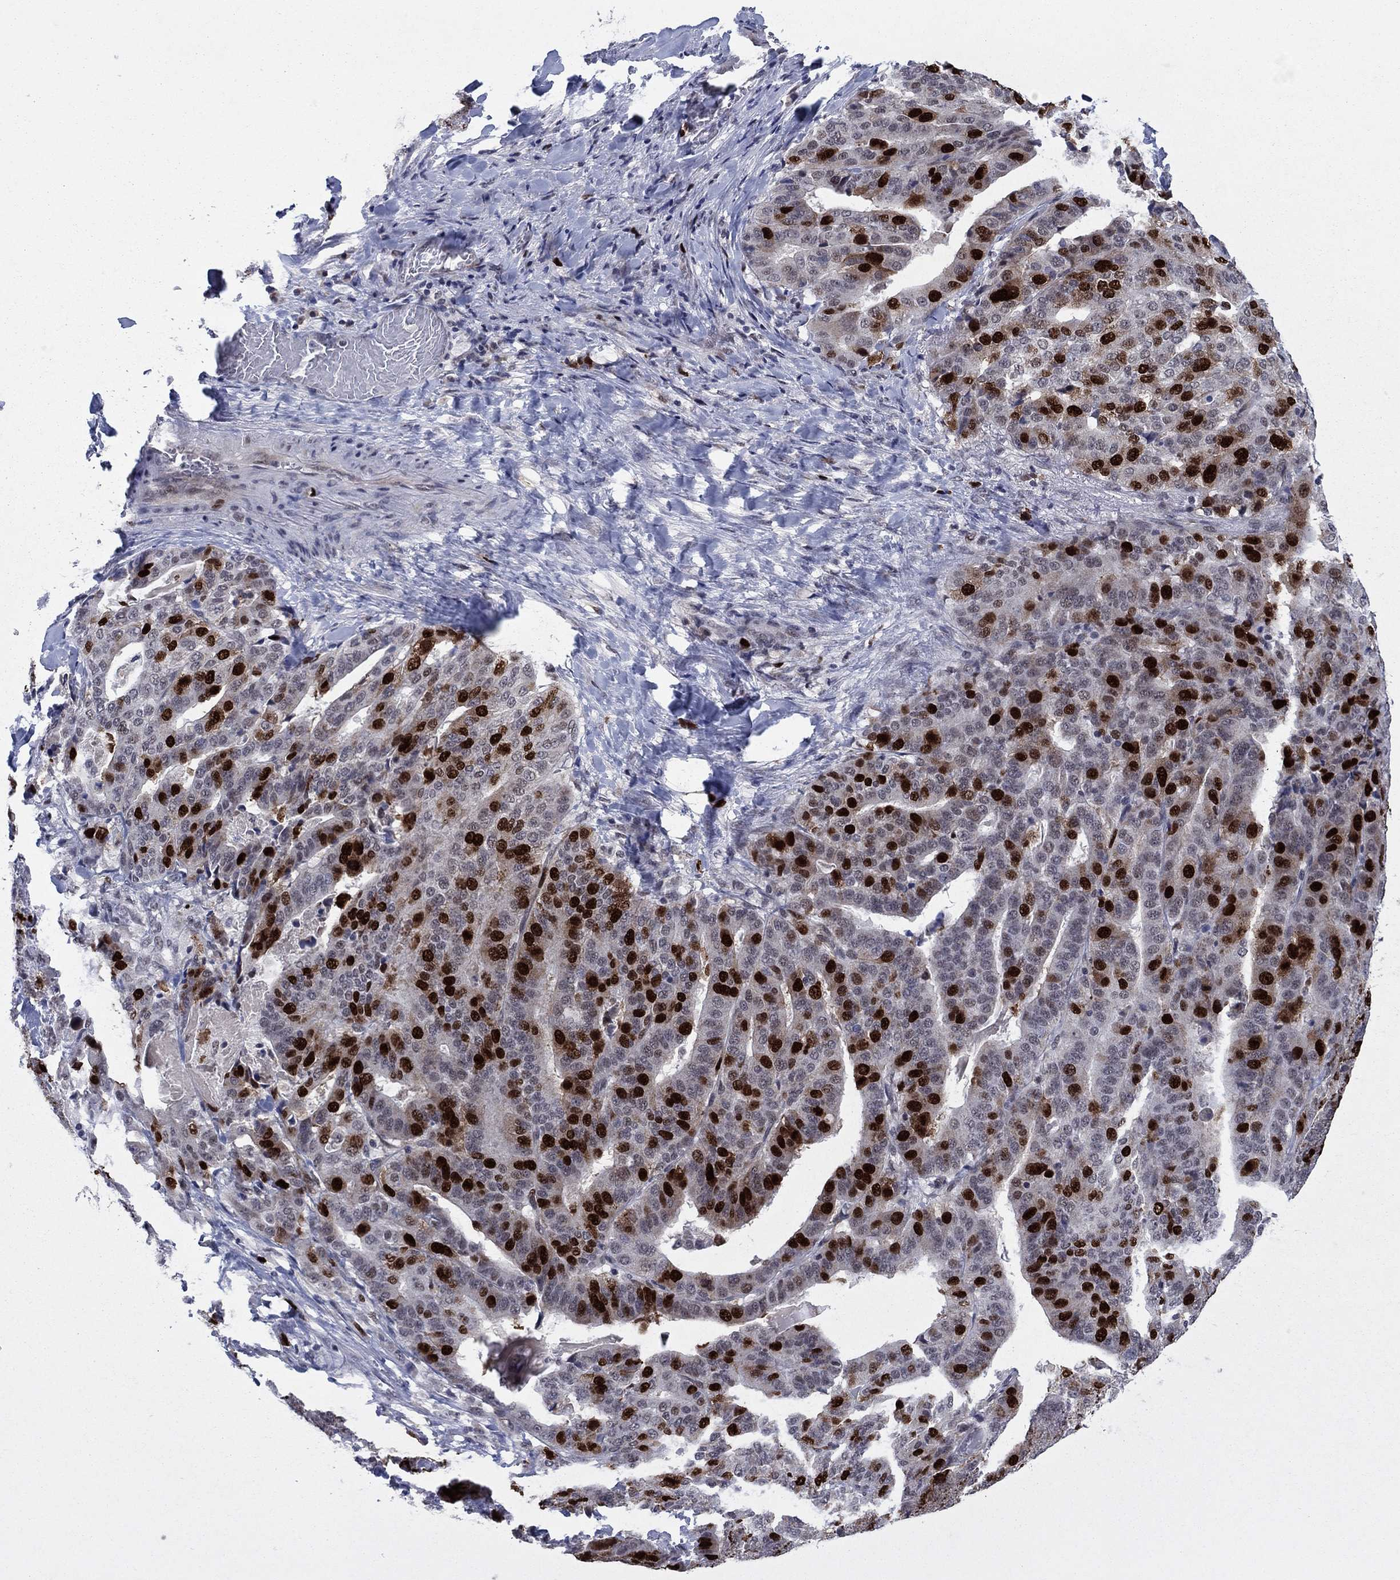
{"staining": {"intensity": "strong", "quantity": "25%-75%", "location": "nuclear"}, "tissue": "stomach cancer", "cell_type": "Tumor cells", "image_type": "cancer", "snomed": [{"axis": "morphology", "description": "Adenocarcinoma, NOS"}, {"axis": "topography", "description": "Stomach"}], "caption": "An image showing strong nuclear staining in approximately 25%-75% of tumor cells in stomach cancer, as visualized by brown immunohistochemical staining.", "gene": "CDCA5", "patient": {"sex": "male", "age": 48}}